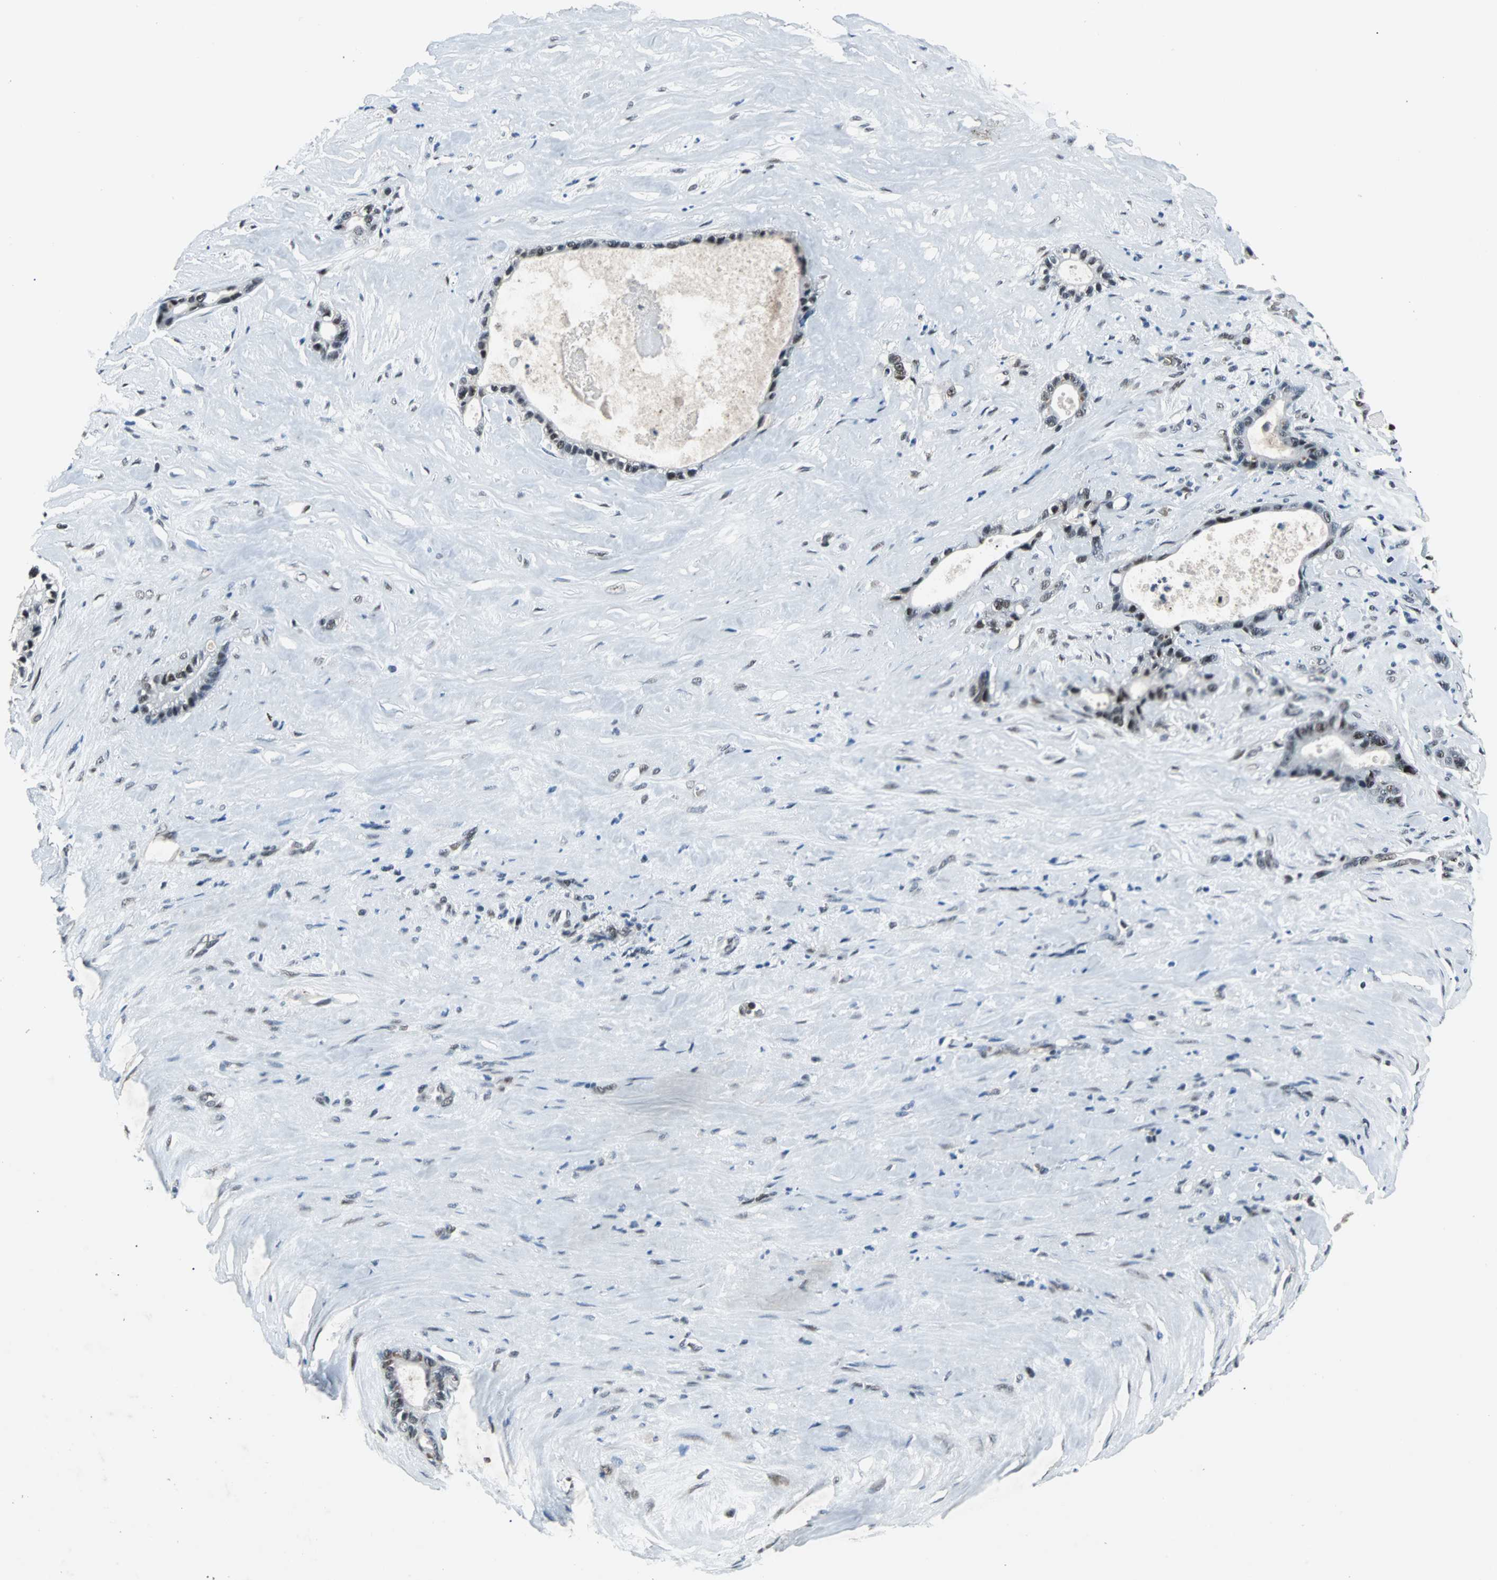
{"staining": {"intensity": "moderate", "quantity": "<25%", "location": "nuclear"}, "tissue": "liver cancer", "cell_type": "Tumor cells", "image_type": "cancer", "snomed": [{"axis": "morphology", "description": "Cholangiocarcinoma"}, {"axis": "topography", "description": "Liver"}], "caption": "A histopathology image of human liver cholangiocarcinoma stained for a protein exhibits moderate nuclear brown staining in tumor cells.", "gene": "USP28", "patient": {"sex": "female", "age": 55}}